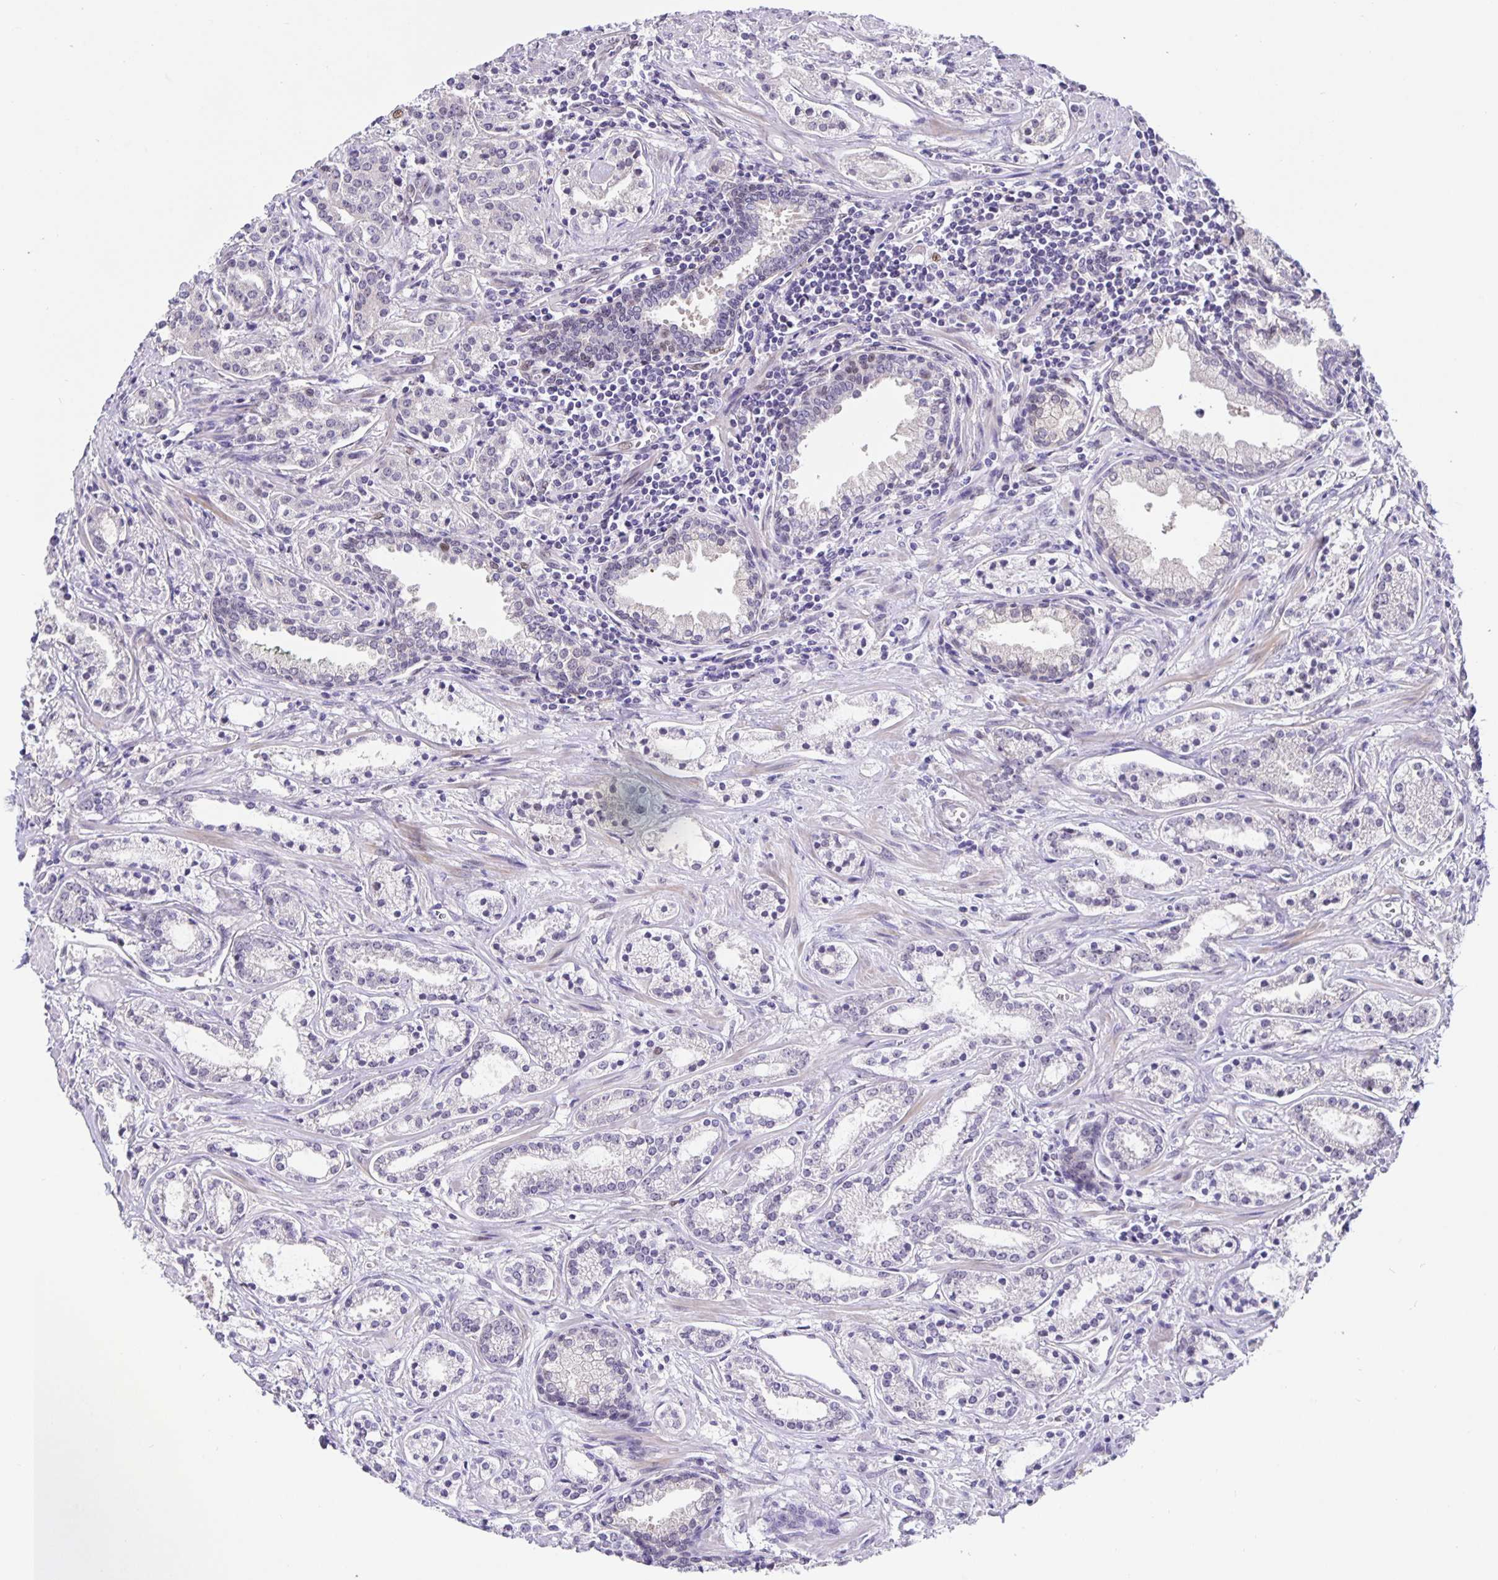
{"staining": {"intensity": "negative", "quantity": "none", "location": "none"}, "tissue": "prostate cancer", "cell_type": "Tumor cells", "image_type": "cancer", "snomed": [{"axis": "morphology", "description": "Adenocarcinoma, Medium grade"}, {"axis": "topography", "description": "Prostate"}], "caption": "This is an immunohistochemistry (IHC) image of prostate cancer (medium-grade adenocarcinoma). There is no staining in tumor cells.", "gene": "FOSL2", "patient": {"sex": "male", "age": 57}}